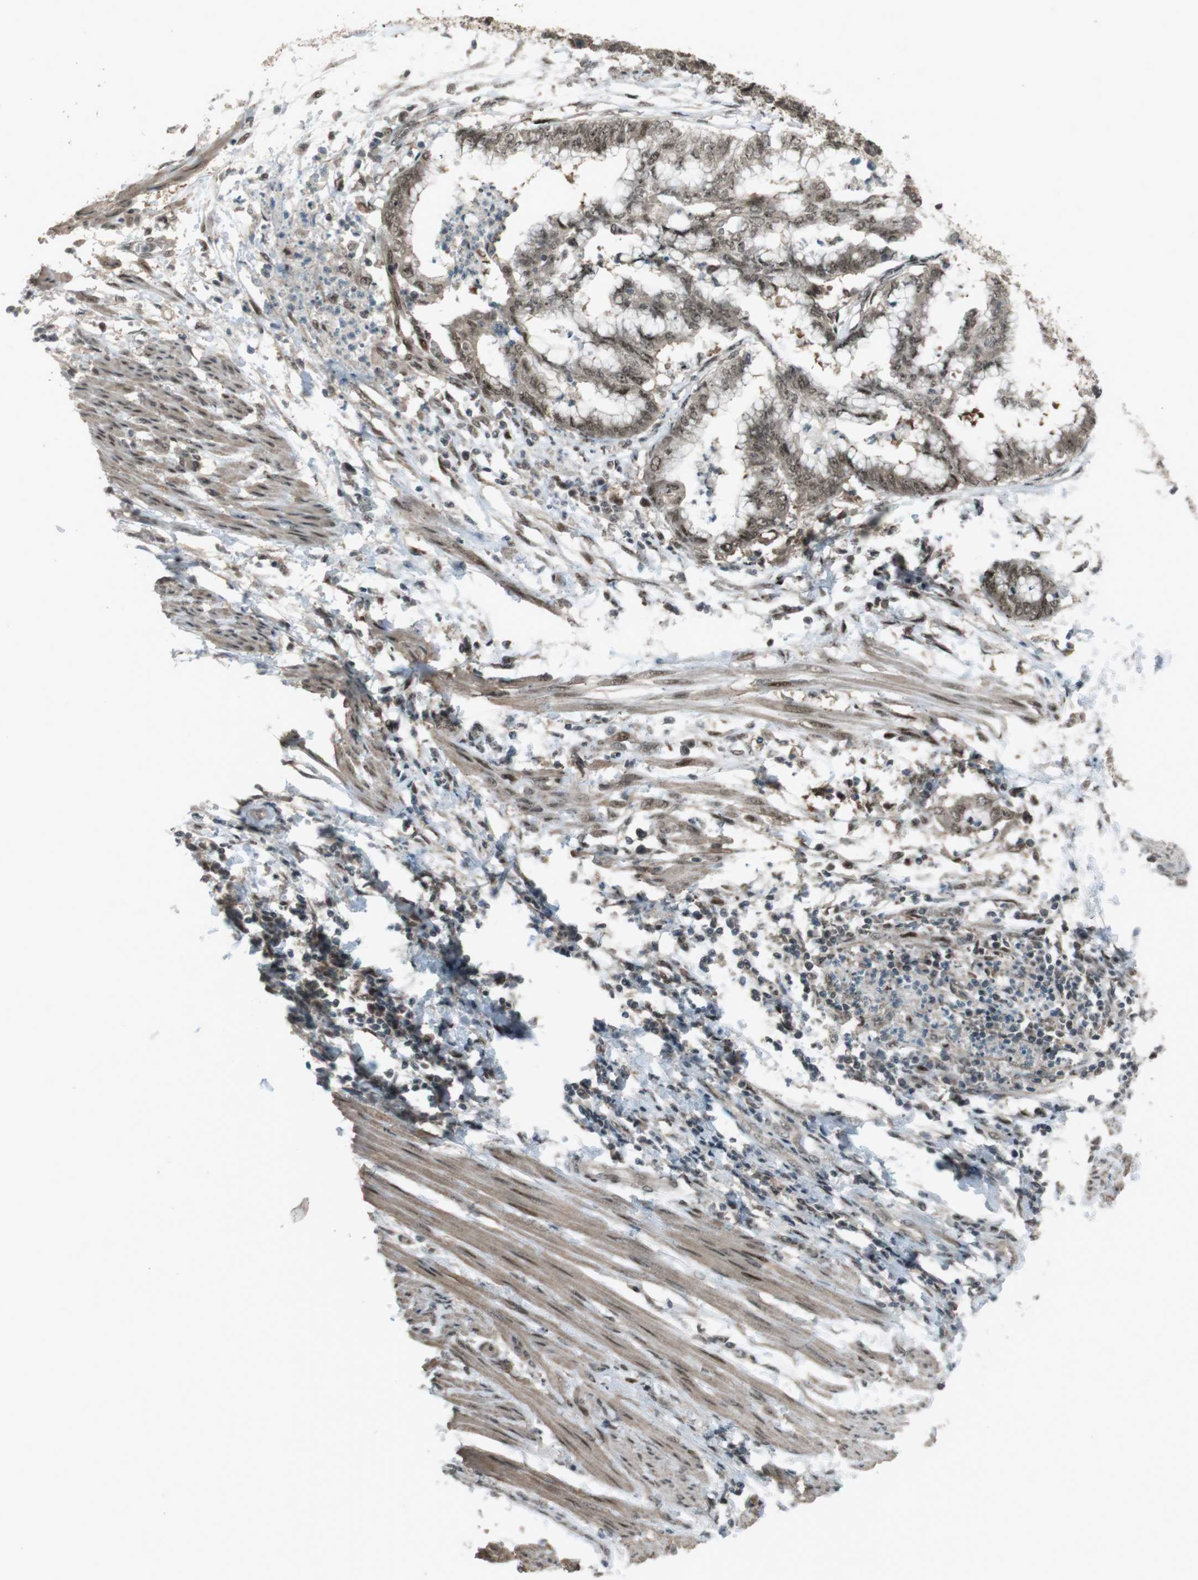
{"staining": {"intensity": "weak", "quantity": ">75%", "location": "cytoplasmic/membranous,nuclear"}, "tissue": "endometrial cancer", "cell_type": "Tumor cells", "image_type": "cancer", "snomed": [{"axis": "morphology", "description": "Necrosis, NOS"}, {"axis": "morphology", "description": "Adenocarcinoma, NOS"}, {"axis": "topography", "description": "Endometrium"}], "caption": "Endometrial cancer stained for a protein reveals weak cytoplasmic/membranous and nuclear positivity in tumor cells.", "gene": "SLITRK5", "patient": {"sex": "female", "age": 79}}